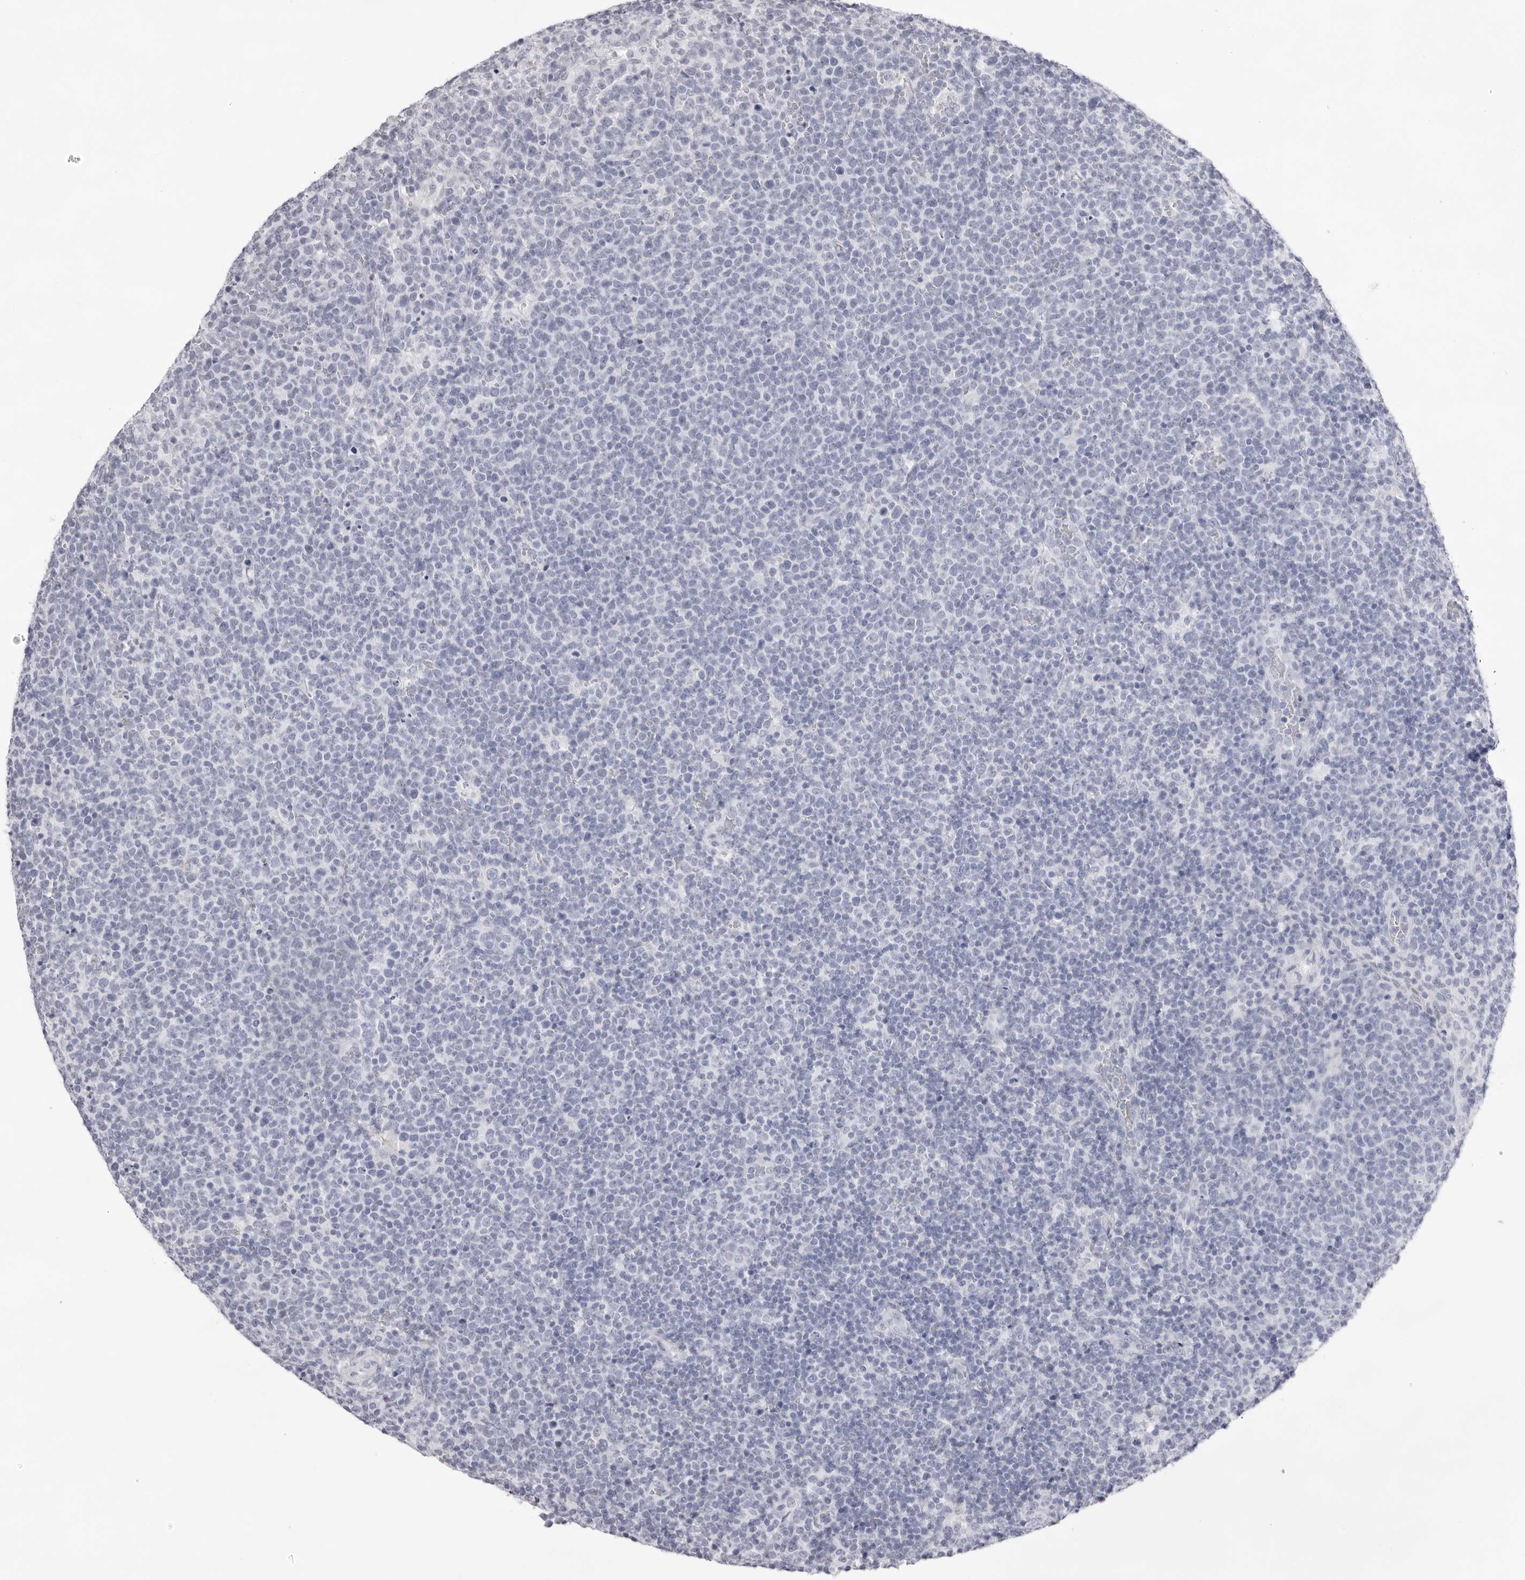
{"staining": {"intensity": "negative", "quantity": "none", "location": "none"}, "tissue": "lymphoma", "cell_type": "Tumor cells", "image_type": "cancer", "snomed": [{"axis": "morphology", "description": "Malignant lymphoma, non-Hodgkin's type, High grade"}, {"axis": "topography", "description": "Lymph node"}], "caption": "Immunohistochemistry photomicrograph of human malignant lymphoma, non-Hodgkin's type (high-grade) stained for a protein (brown), which displays no staining in tumor cells. (IHC, brightfield microscopy, high magnification).", "gene": "TMOD4", "patient": {"sex": "male", "age": 61}}